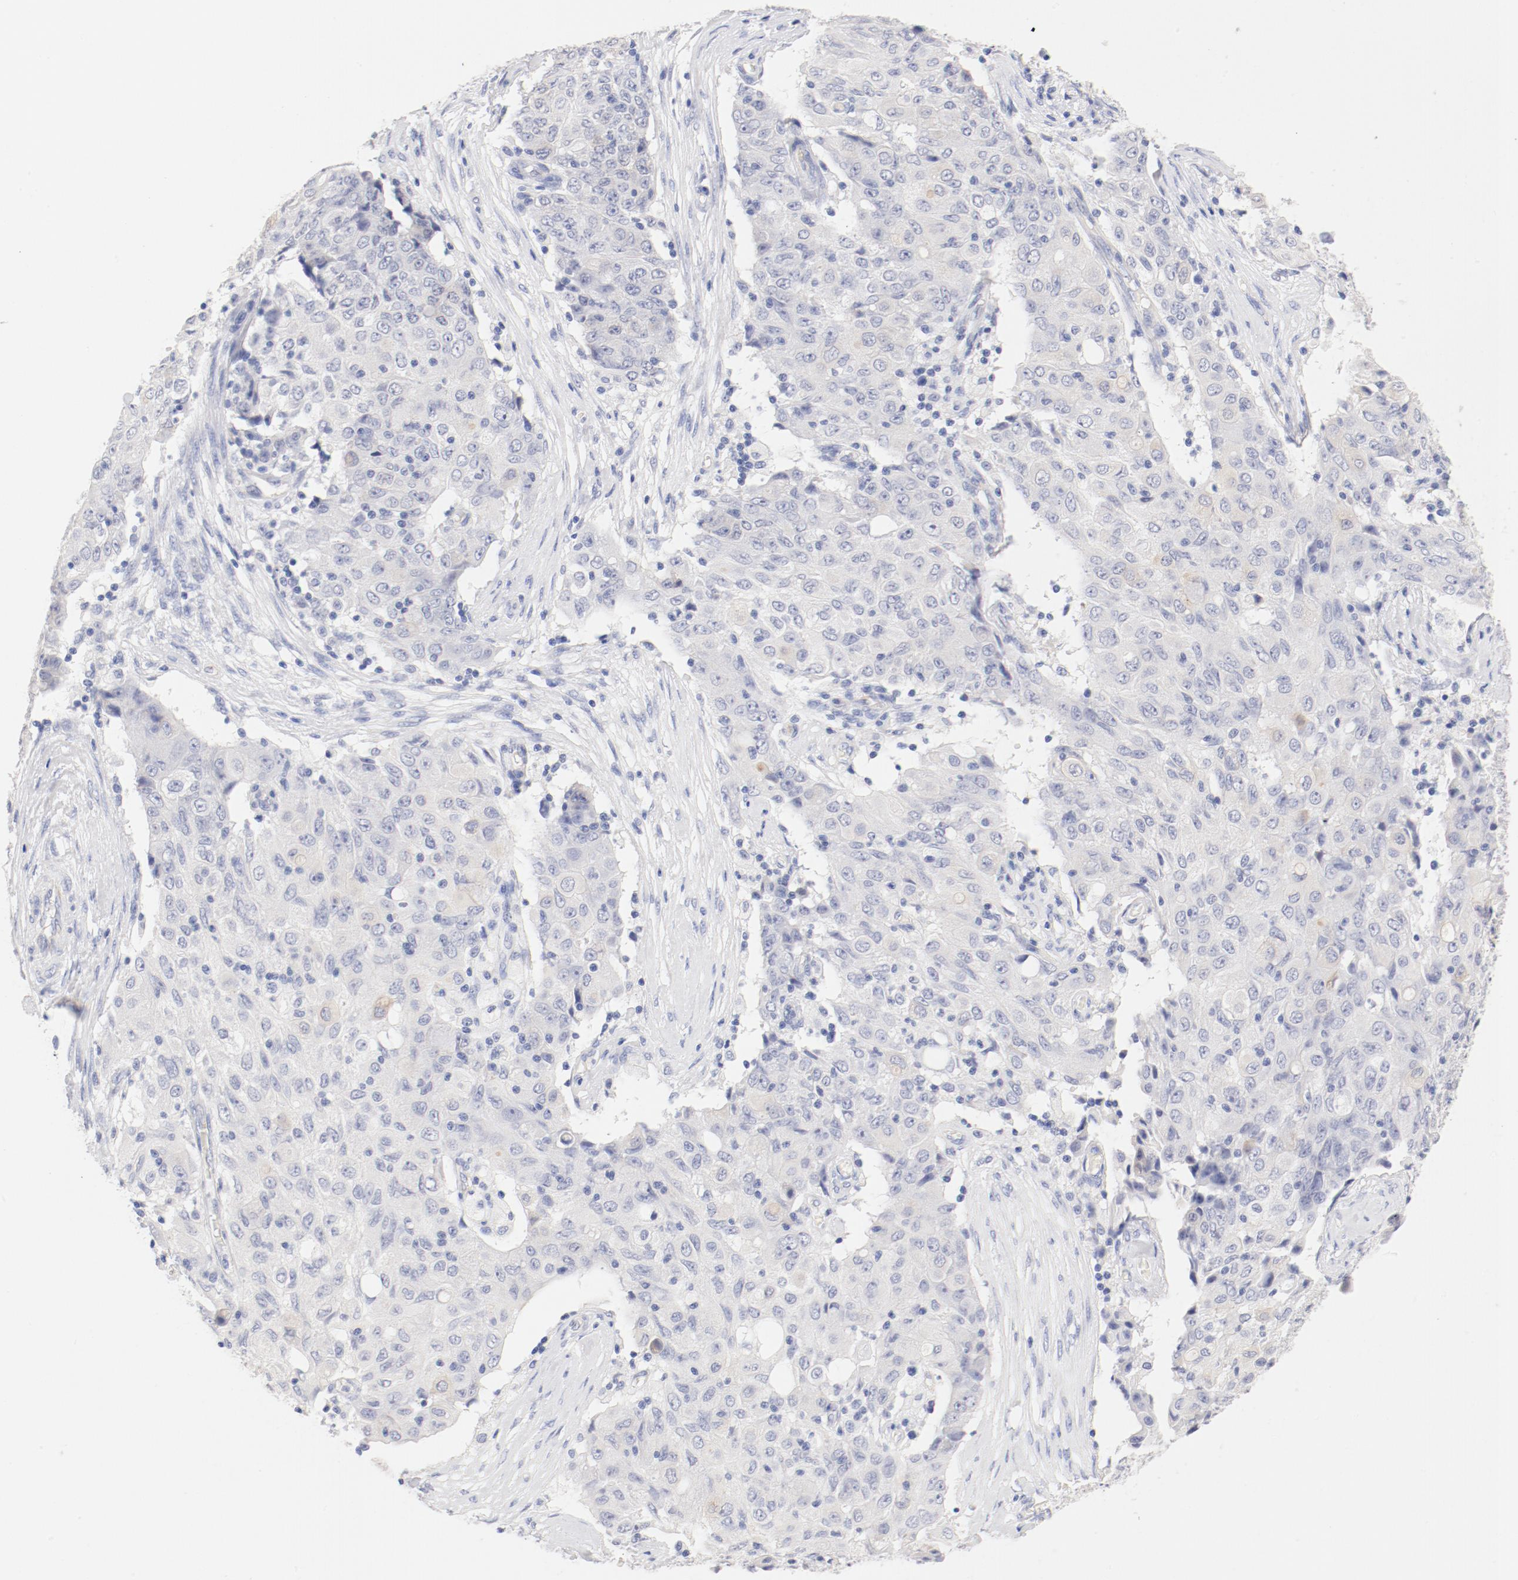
{"staining": {"intensity": "negative", "quantity": "none", "location": "none"}, "tissue": "ovarian cancer", "cell_type": "Tumor cells", "image_type": "cancer", "snomed": [{"axis": "morphology", "description": "Carcinoma, endometroid"}, {"axis": "topography", "description": "Ovary"}], "caption": "This image is of endometroid carcinoma (ovarian) stained with IHC to label a protein in brown with the nuclei are counter-stained blue. There is no expression in tumor cells.", "gene": "HOMER1", "patient": {"sex": "female", "age": 42}}